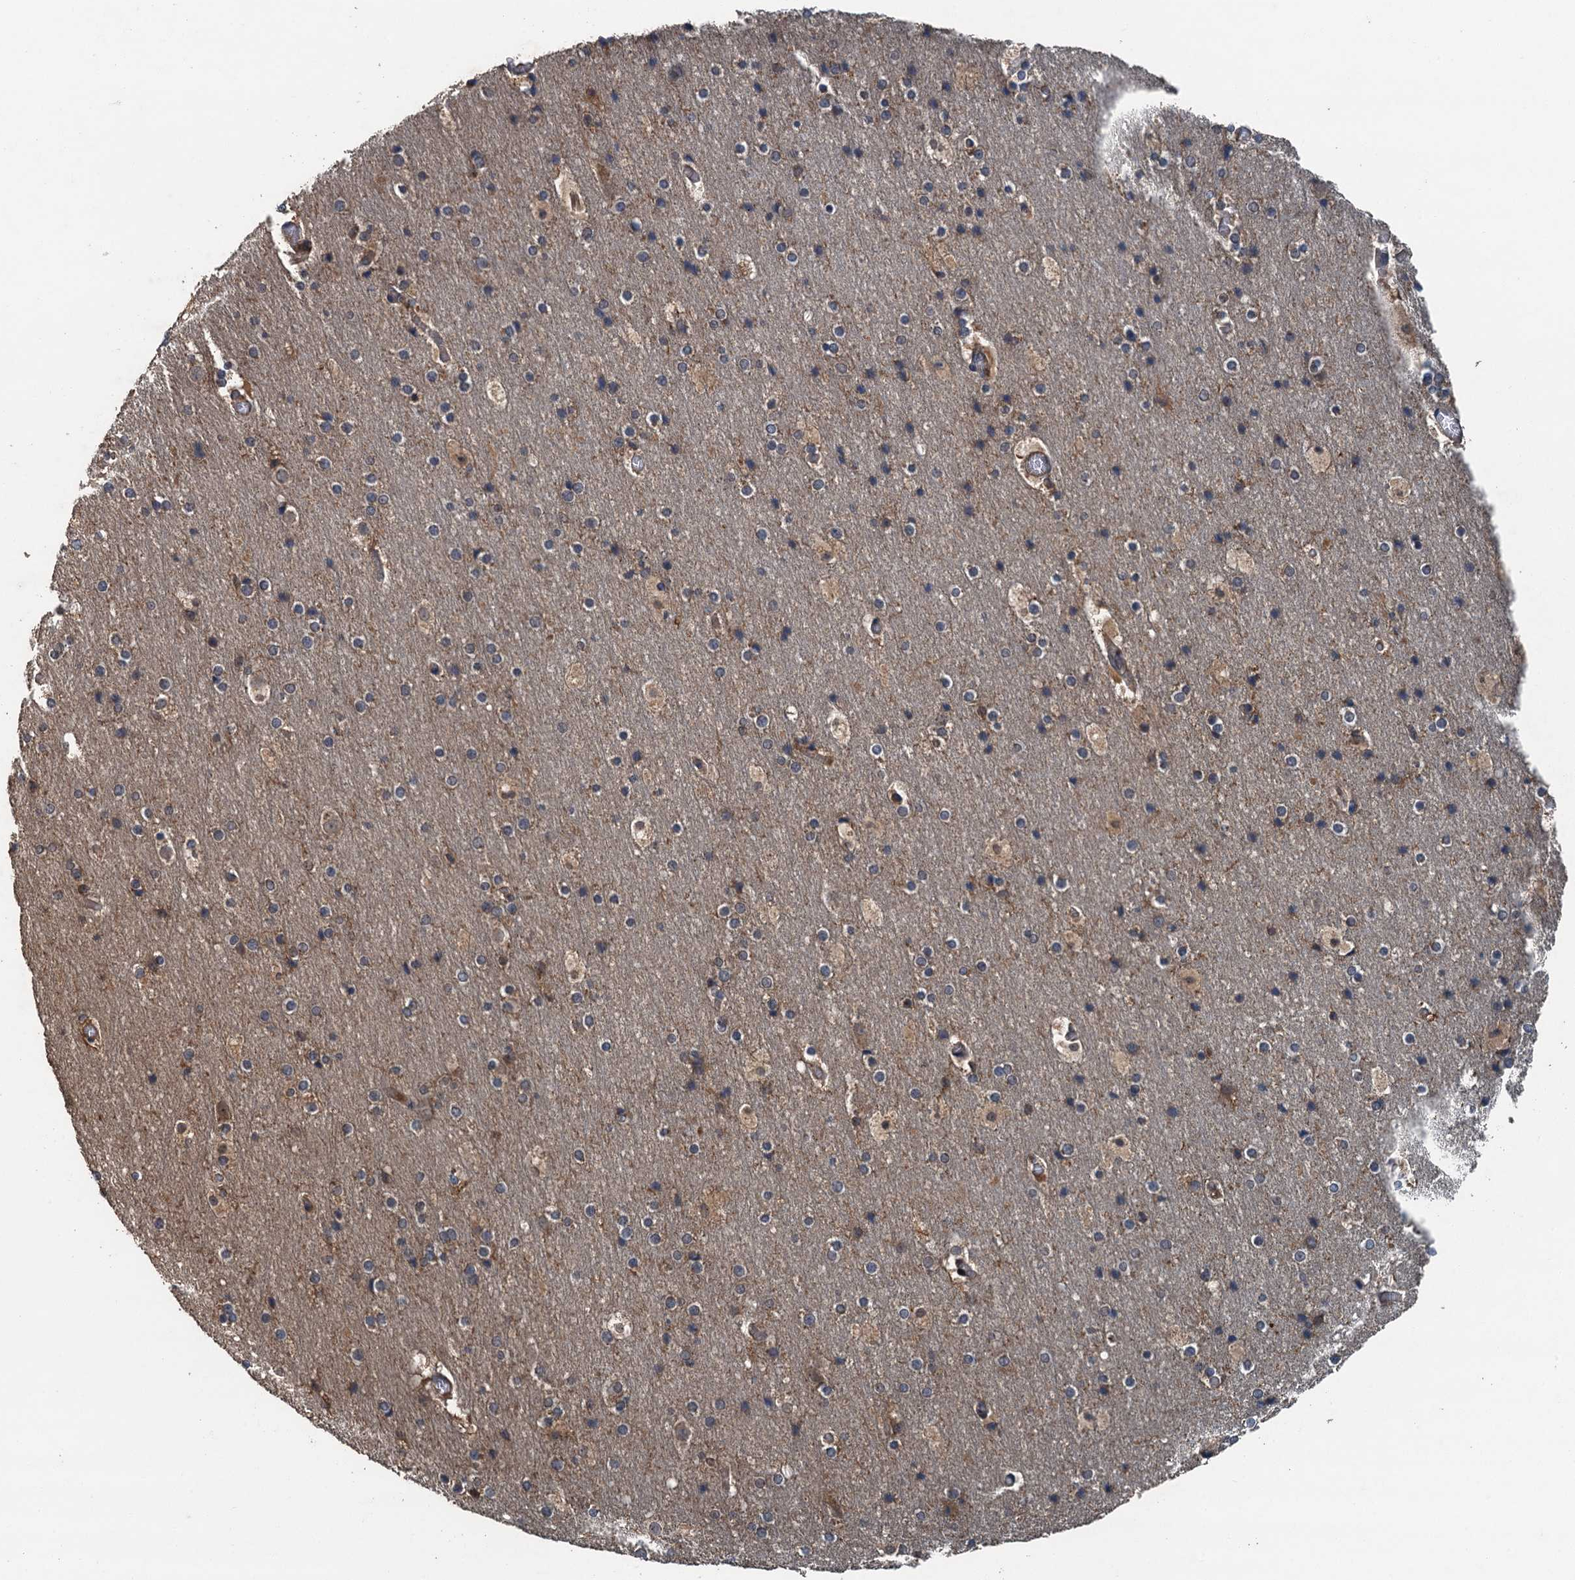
{"staining": {"intensity": "moderate", "quantity": ">75%", "location": "cytoplasmic/membranous"}, "tissue": "cerebral cortex", "cell_type": "Endothelial cells", "image_type": "normal", "snomed": [{"axis": "morphology", "description": "Normal tissue, NOS"}, {"axis": "topography", "description": "Cerebral cortex"}], "caption": "This image demonstrates immunohistochemistry (IHC) staining of benign cerebral cortex, with medium moderate cytoplasmic/membranous expression in approximately >75% of endothelial cells.", "gene": "BORCS5", "patient": {"sex": "male", "age": 57}}